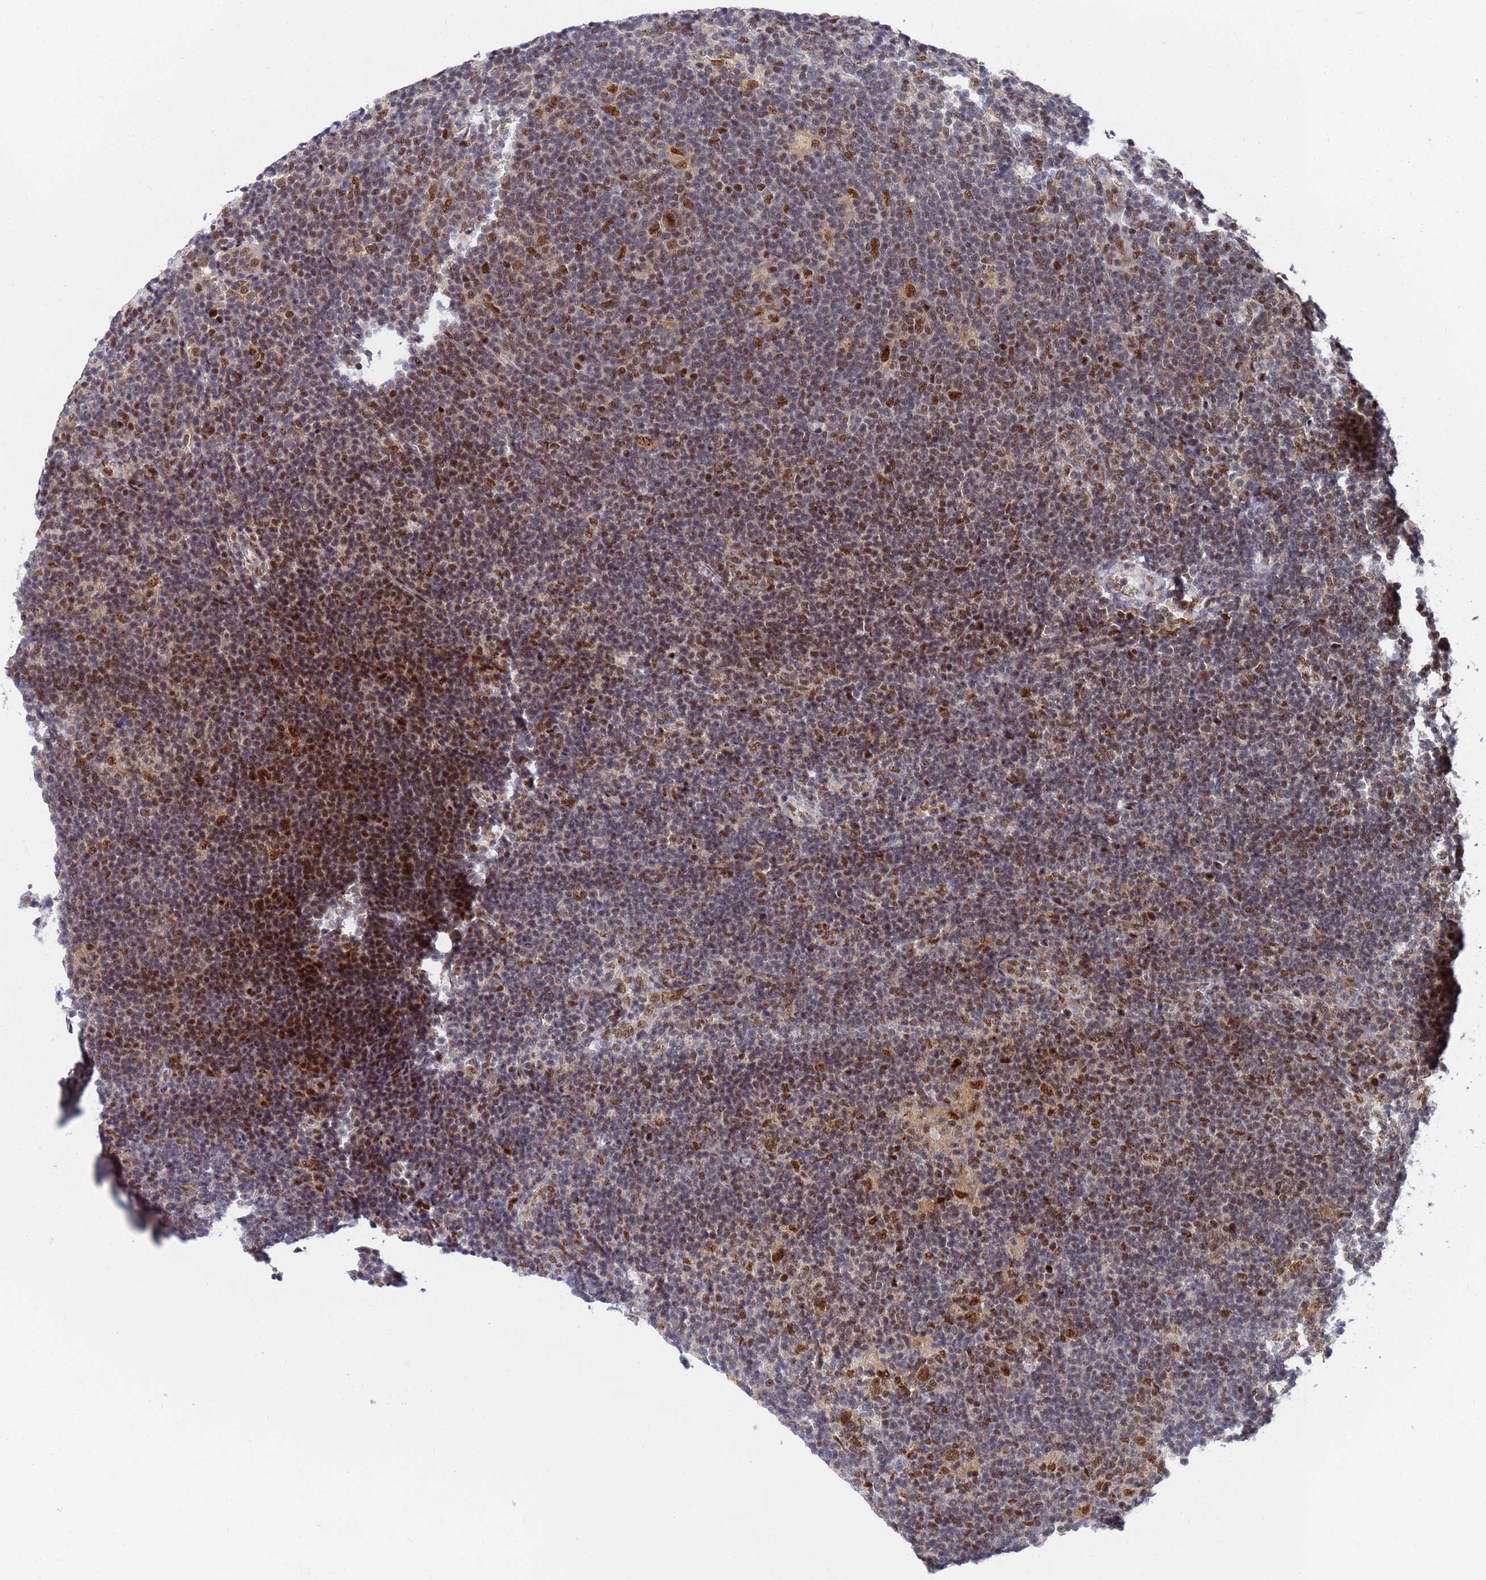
{"staining": {"intensity": "moderate", "quantity": ">75%", "location": "nuclear"}, "tissue": "lymphoma", "cell_type": "Tumor cells", "image_type": "cancer", "snomed": [{"axis": "morphology", "description": "Hodgkin's disease, NOS"}, {"axis": "topography", "description": "Lymph node"}], "caption": "Immunohistochemistry photomicrograph of human lymphoma stained for a protein (brown), which exhibits medium levels of moderate nuclear positivity in approximately >75% of tumor cells.", "gene": "AP5Z1", "patient": {"sex": "female", "age": 57}}